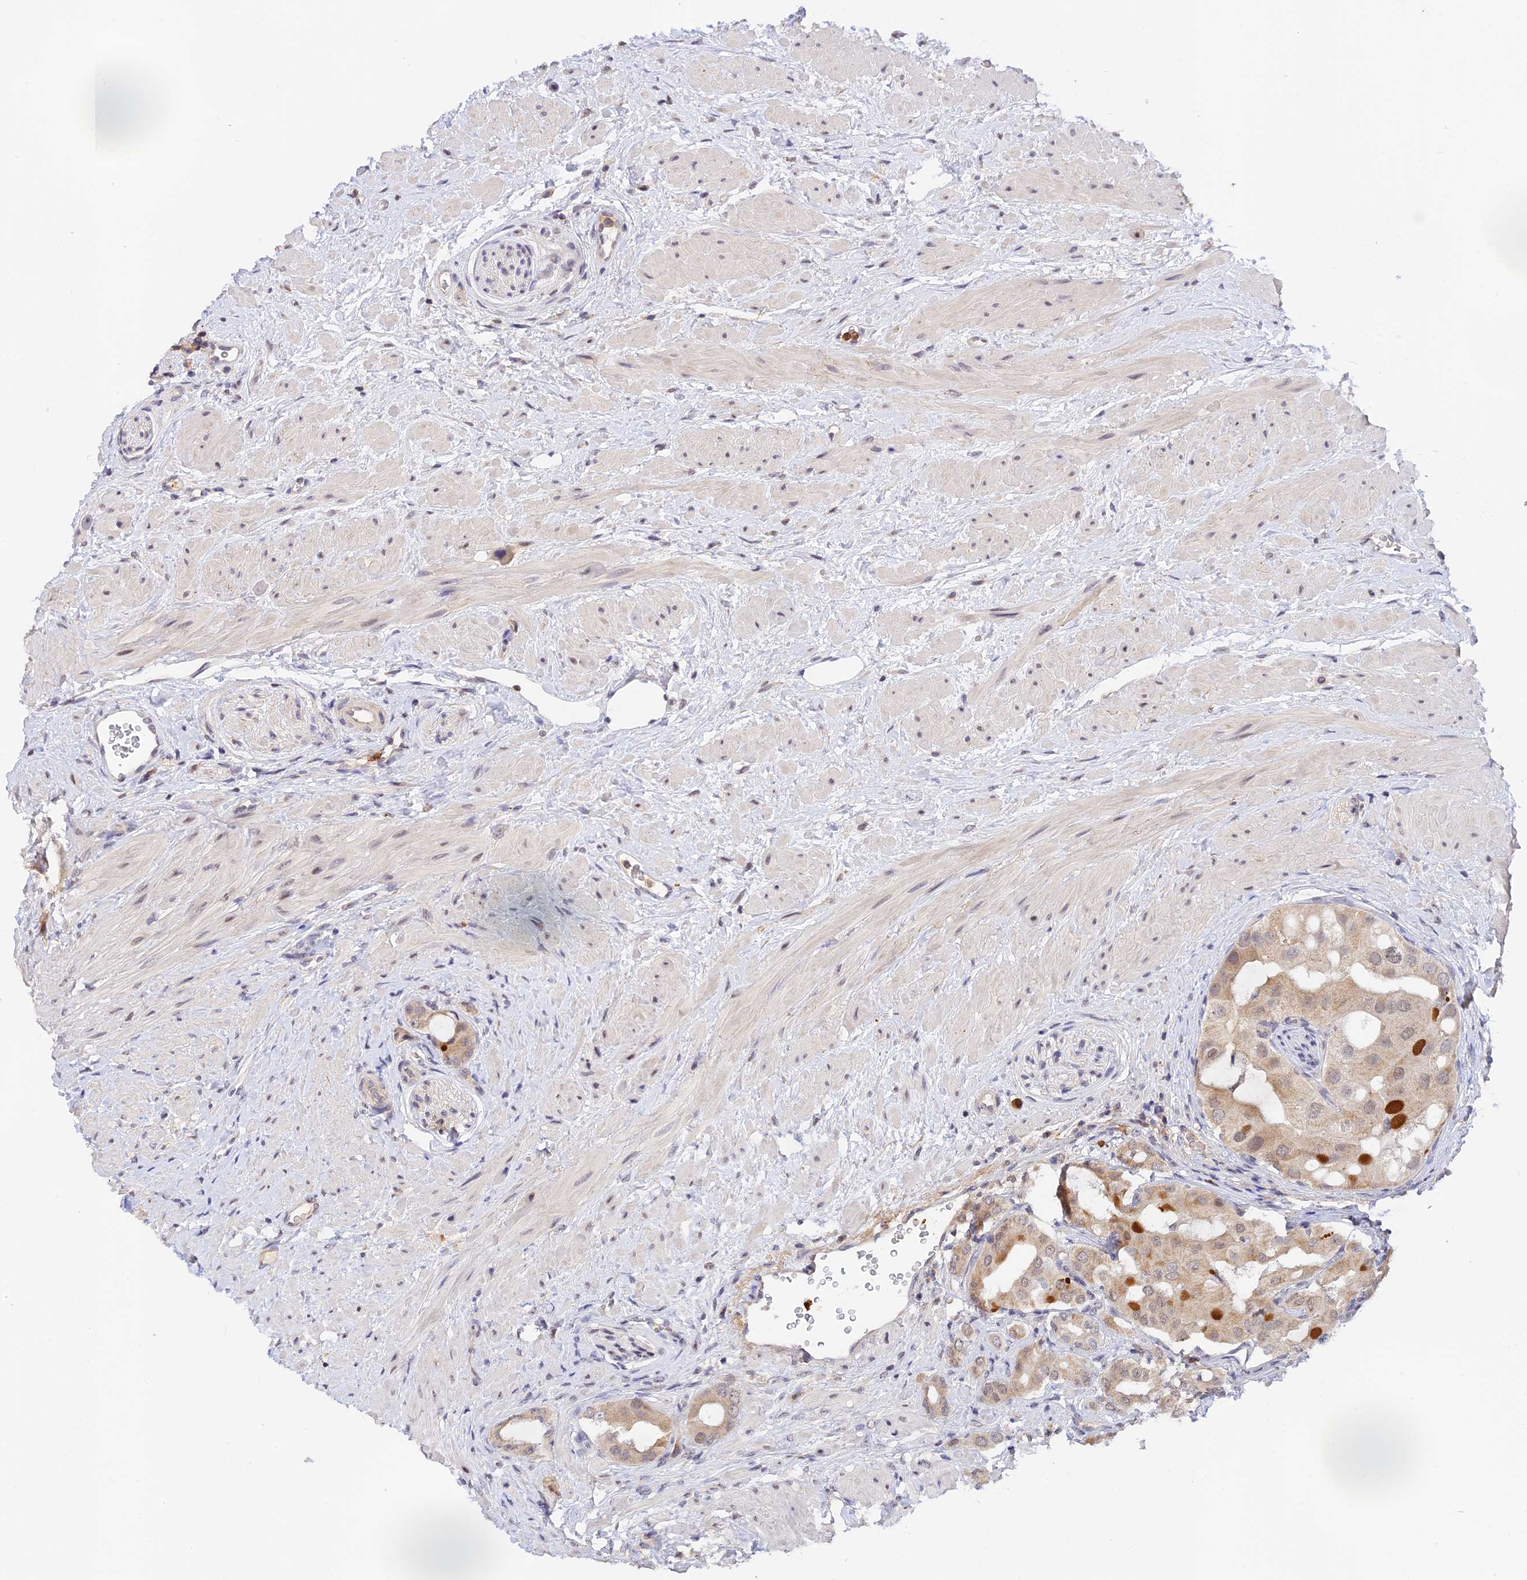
{"staining": {"intensity": "weak", "quantity": ">75%", "location": "cytoplasmic/membranous"}, "tissue": "prostate cancer", "cell_type": "Tumor cells", "image_type": "cancer", "snomed": [{"axis": "morphology", "description": "Adenocarcinoma, Low grade"}, {"axis": "topography", "description": "Prostate"}], "caption": "The histopathology image demonstrates a brown stain indicating the presence of a protein in the cytoplasmic/membranous of tumor cells in adenocarcinoma (low-grade) (prostate). The staining is performed using DAB (3,3'-diaminobenzidine) brown chromogen to label protein expression. The nuclei are counter-stained blue using hematoxylin.", "gene": "PEX16", "patient": {"sex": "male", "age": 57}}